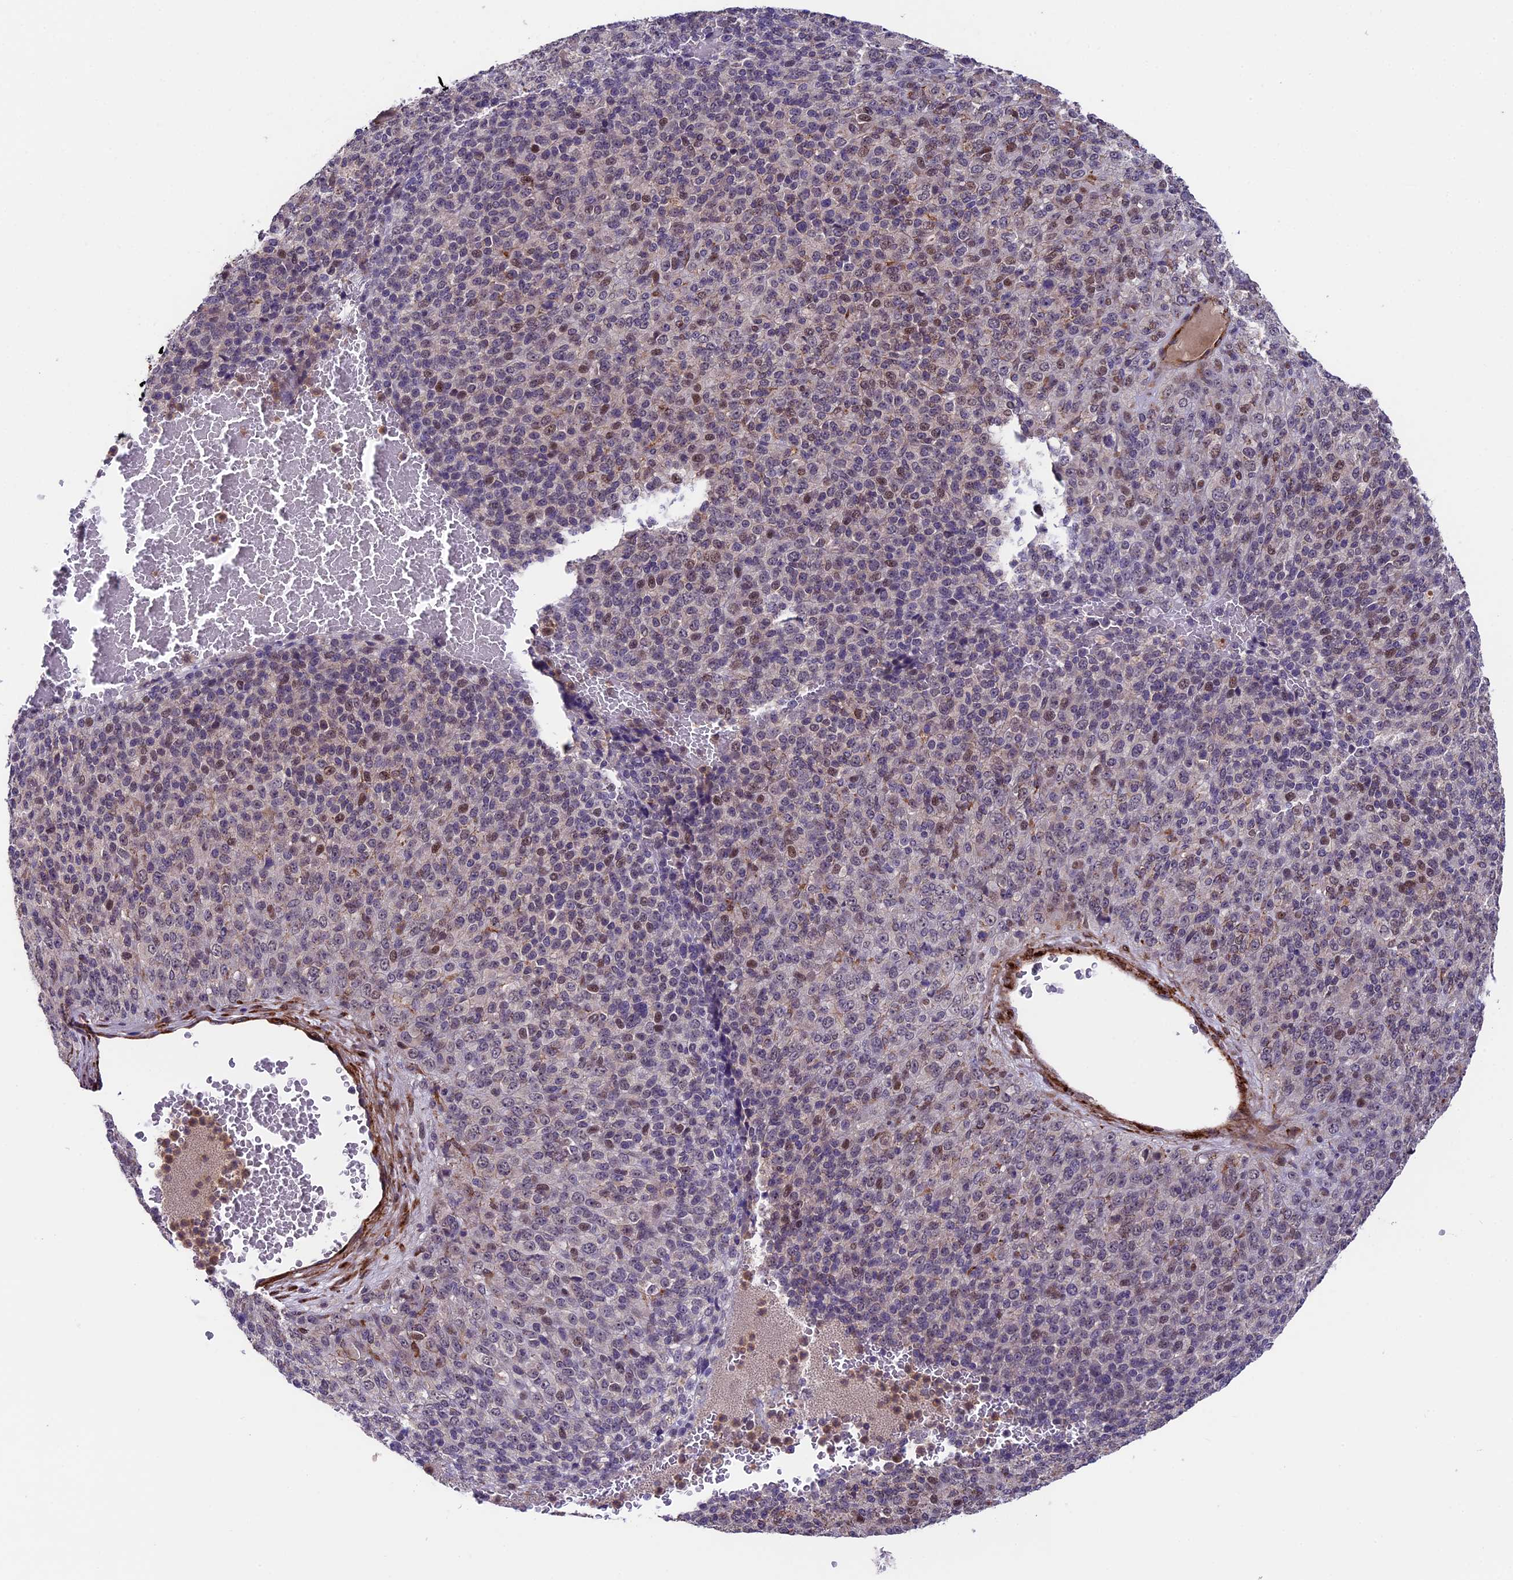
{"staining": {"intensity": "moderate", "quantity": "<25%", "location": "nuclear"}, "tissue": "melanoma", "cell_type": "Tumor cells", "image_type": "cancer", "snomed": [{"axis": "morphology", "description": "Malignant melanoma, Metastatic site"}, {"axis": "topography", "description": "Brain"}], "caption": "Melanoma stained with immunohistochemistry (IHC) demonstrates moderate nuclear staining in about <25% of tumor cells.", "gene": "SIPA1L3", "patient": {"sex": "female", "age": 56}}